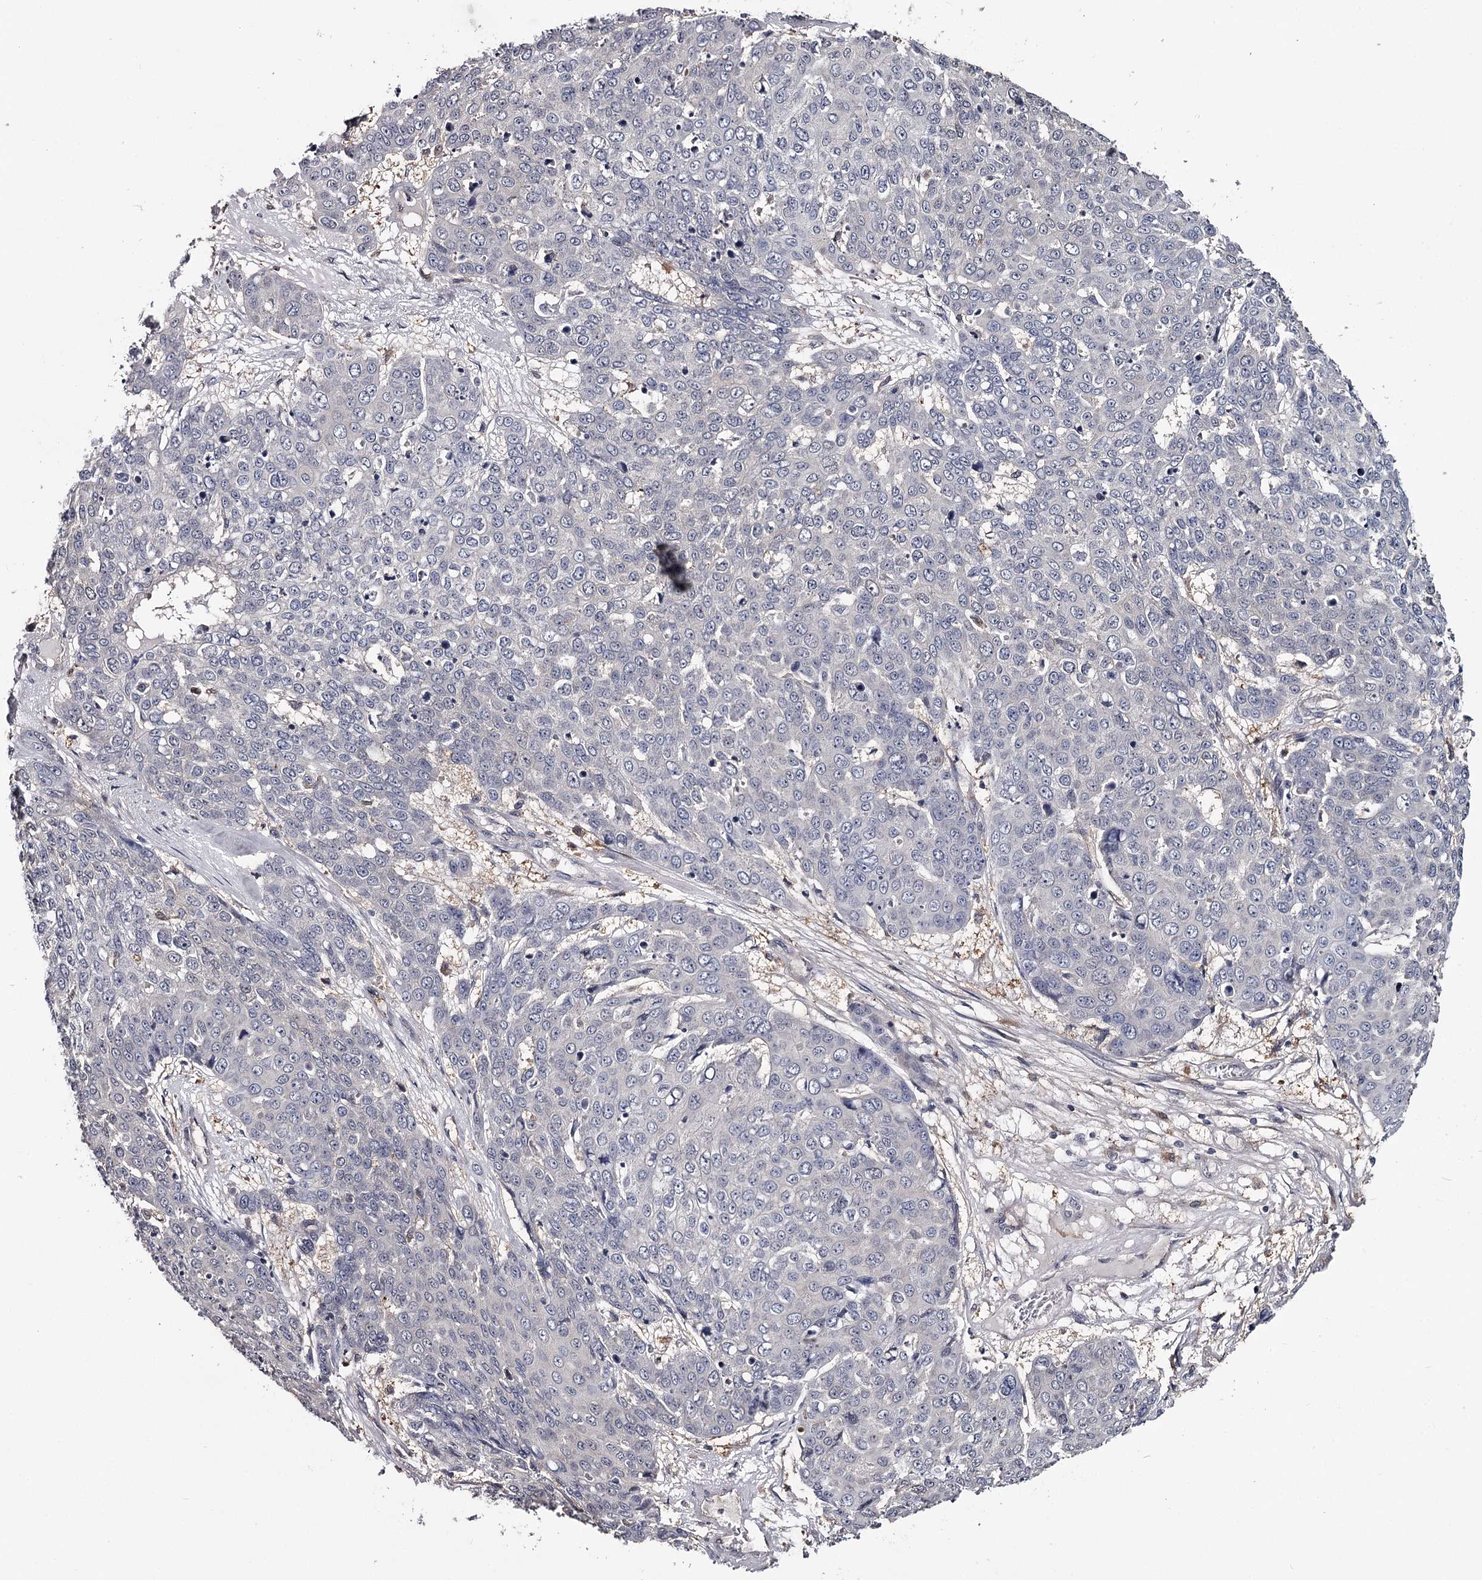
{"staining": {"intensity": "negative", "quantity": "none", "location": "none"}, "tissue": "skin cancer", "cell_type": "Tumor cells", "image_type": "cancer", "snomed": [{"axis": "morphology", "description": "Squamous cell carcinoma, NOS"}, {"axis": "topography", "description": "Skin"}], "caption": "IHC of human skin cancer displays no staining in tumor cells.", "gene": "GSTO1", "patient": {"sex": "male", "age": 71}}